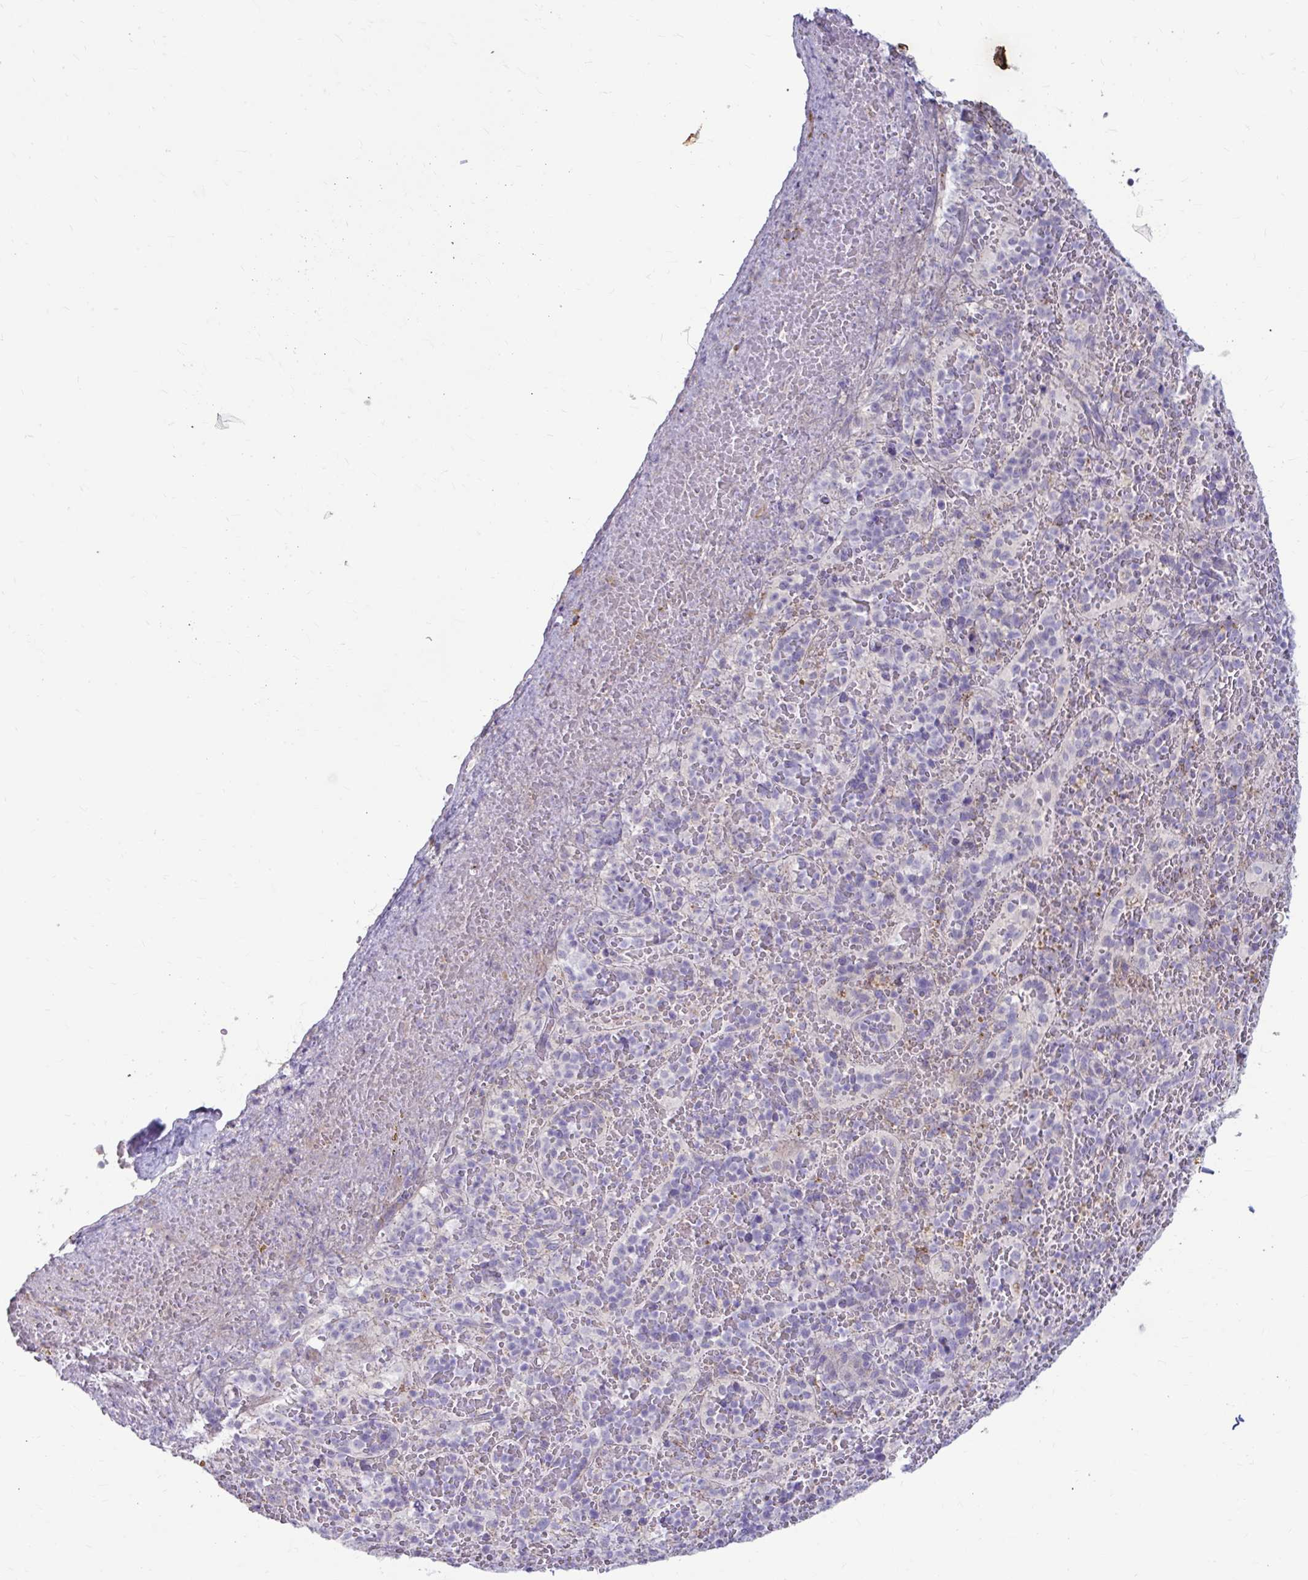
{"staining": {"intensity": "negative", "quantity": "none", "location": "none"}, "tissue": "spleen", "cell_type": "Cells in red pulp", "image_type": "normal", "snomed": [{"axis": "morphology", "description": "Normal tissue, NOS"}, {"axis": "topography", "description": "Spleen"}], "caption": "High magnification brightfield microscopy of normal spleen stained with DAB (3,3'-diaminobenzidine) (brown) and counterstained with hematoxylin (blue): cells in red pulp show no significant expression.", "gene": "MSMO1", "patient": {"sex": "female", "age": 50}}